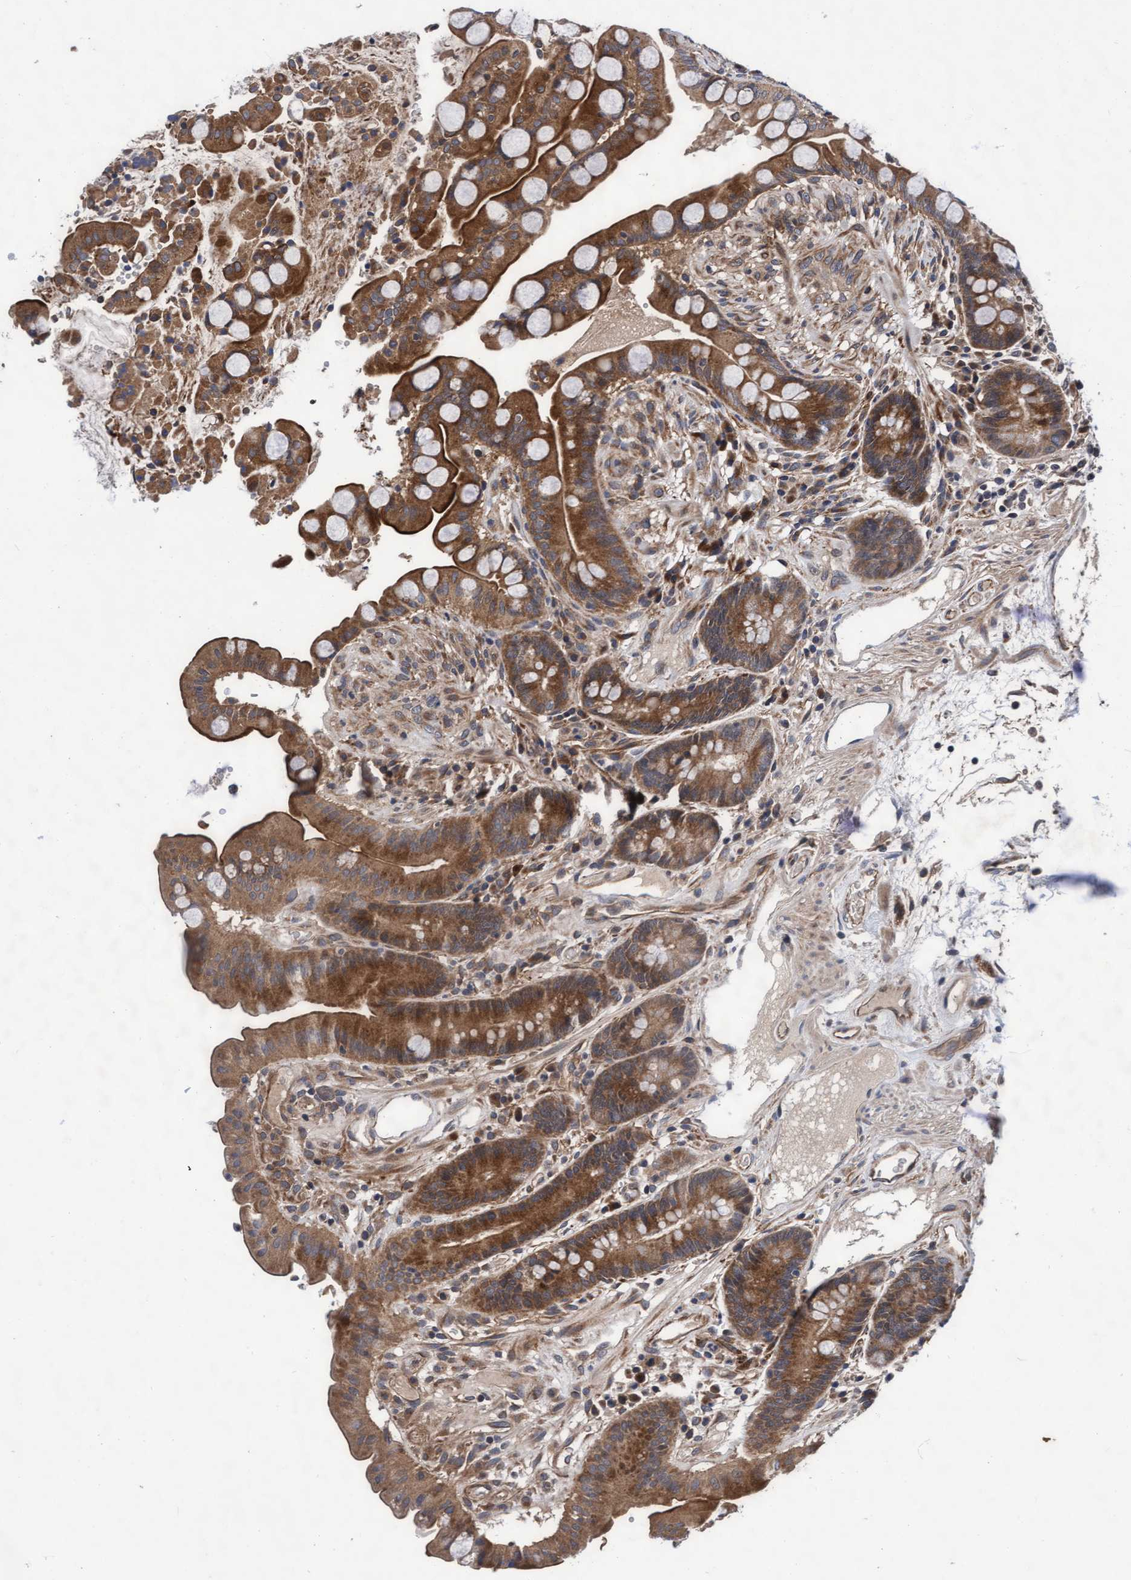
{"staining": {"intensity": "moderate", "quantity": ">75%", "location": "cytoplasmic/membranous"}, "tissue": "colon", "cell_type": "Endothelial cells", "image_type": "normal", "snomed": [{"axis": "morphology", "description": "Normal tissue, NOS"}, {"axis": "topography", "description": "Colon"}], "caption": "A medium amount of moderate cytoplasmic/membranous expression is identified in approximately >75% of endothelial cells in normal colon. Using DAB (brown) and hematoxylin (blue) stains, captured at high magnification using brightfield microscopy.", "gene": "EFCAB13", "patient": {"sex": "male", "age": 73}}